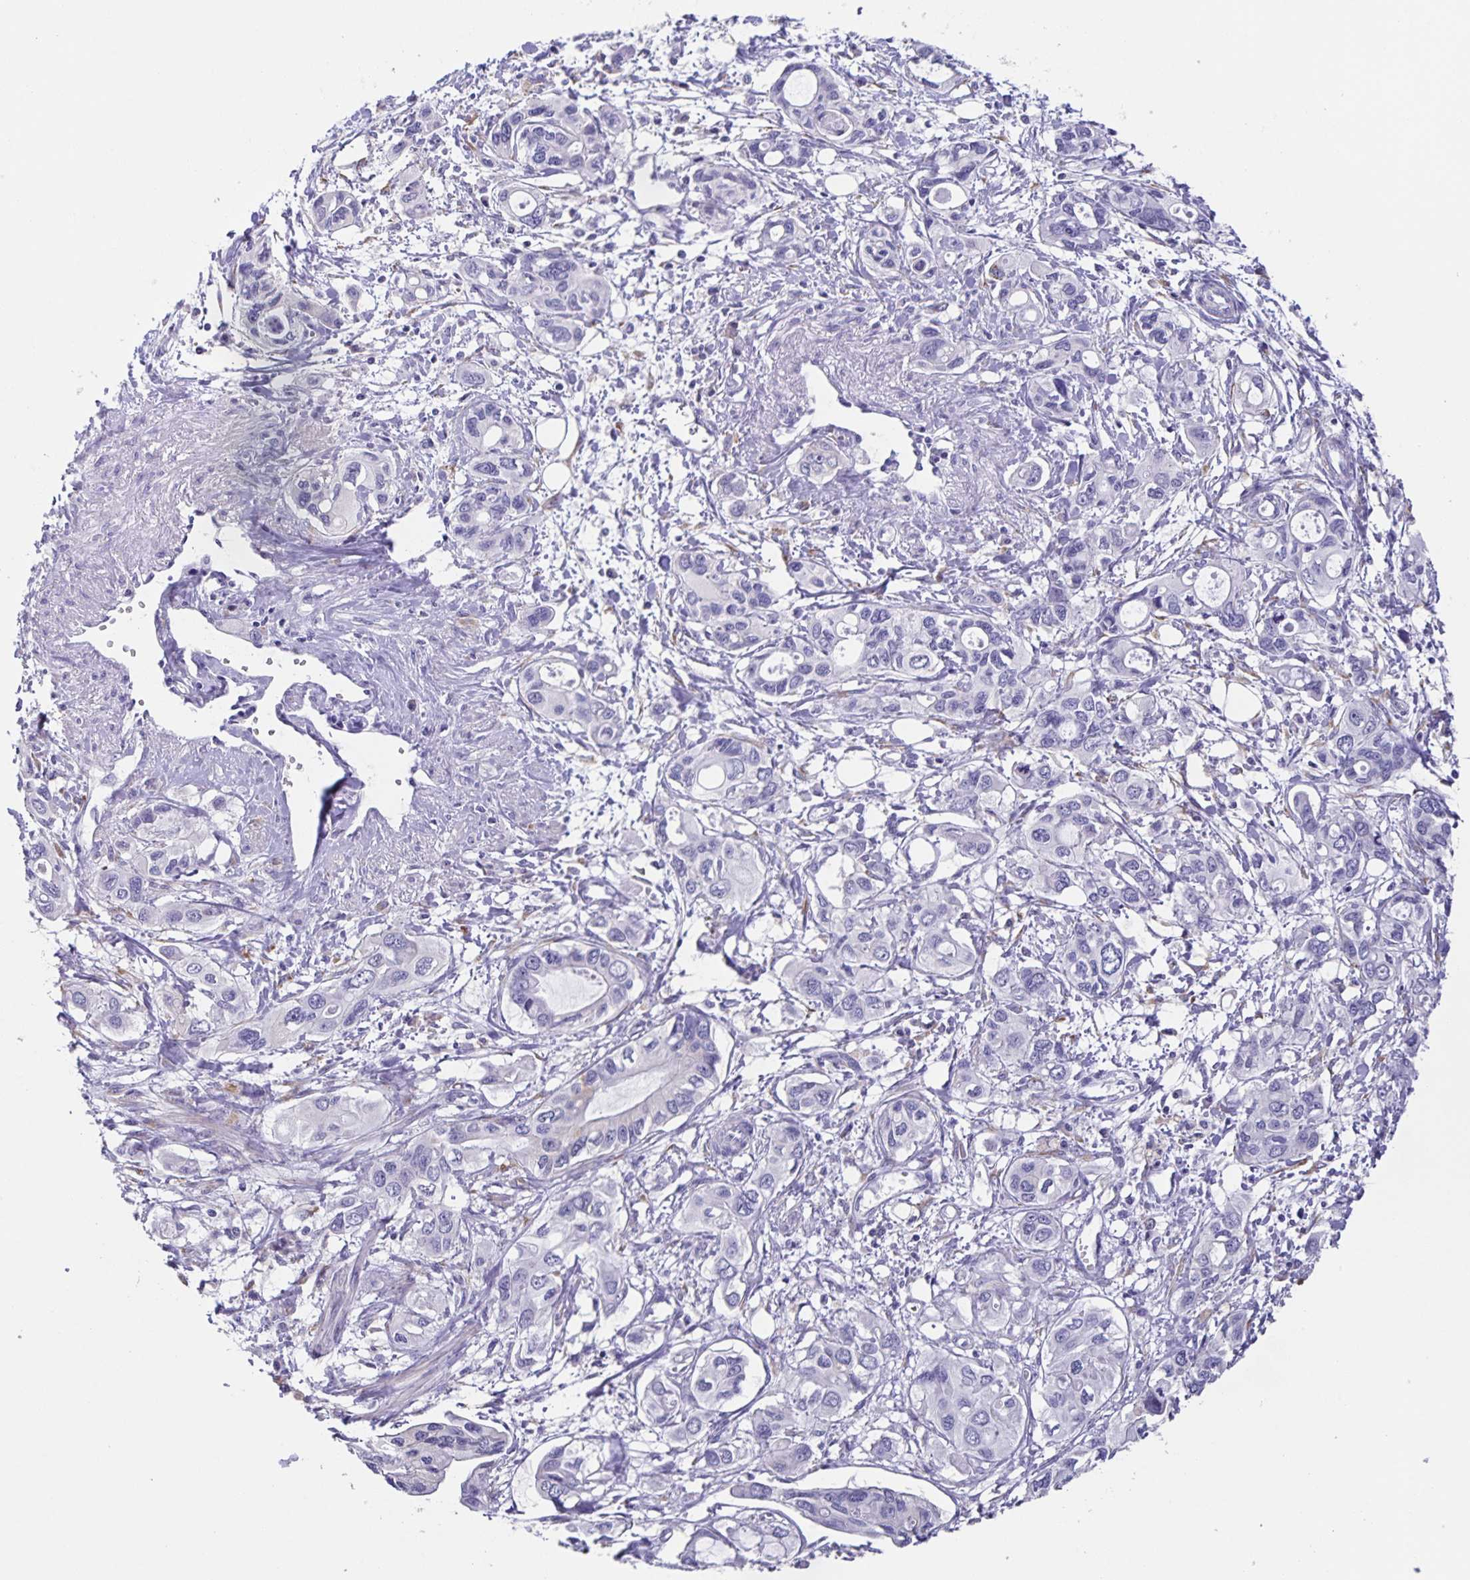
{"staining": {"intensity": "negative", "quantity": "none", "location": "none"}, "tissue": "pancreatic cancer", "cell_type": "Tumor cells", "image_type": "cancer", "snomed": [{"axis": "morphology", "description": "Adenocarcinoma, NOS"}, {"axis": "topography", "description": "Pancreas"}], "caption": "High magnification brightfield microscopy of pancreatic adenocarcinoma stained with DAB (brown) and counterstained with hematoxylin (blue): tumor cells show no significant positivity.", "gene": "PRR36", "patient": {"sex": "male", "age": 60}}